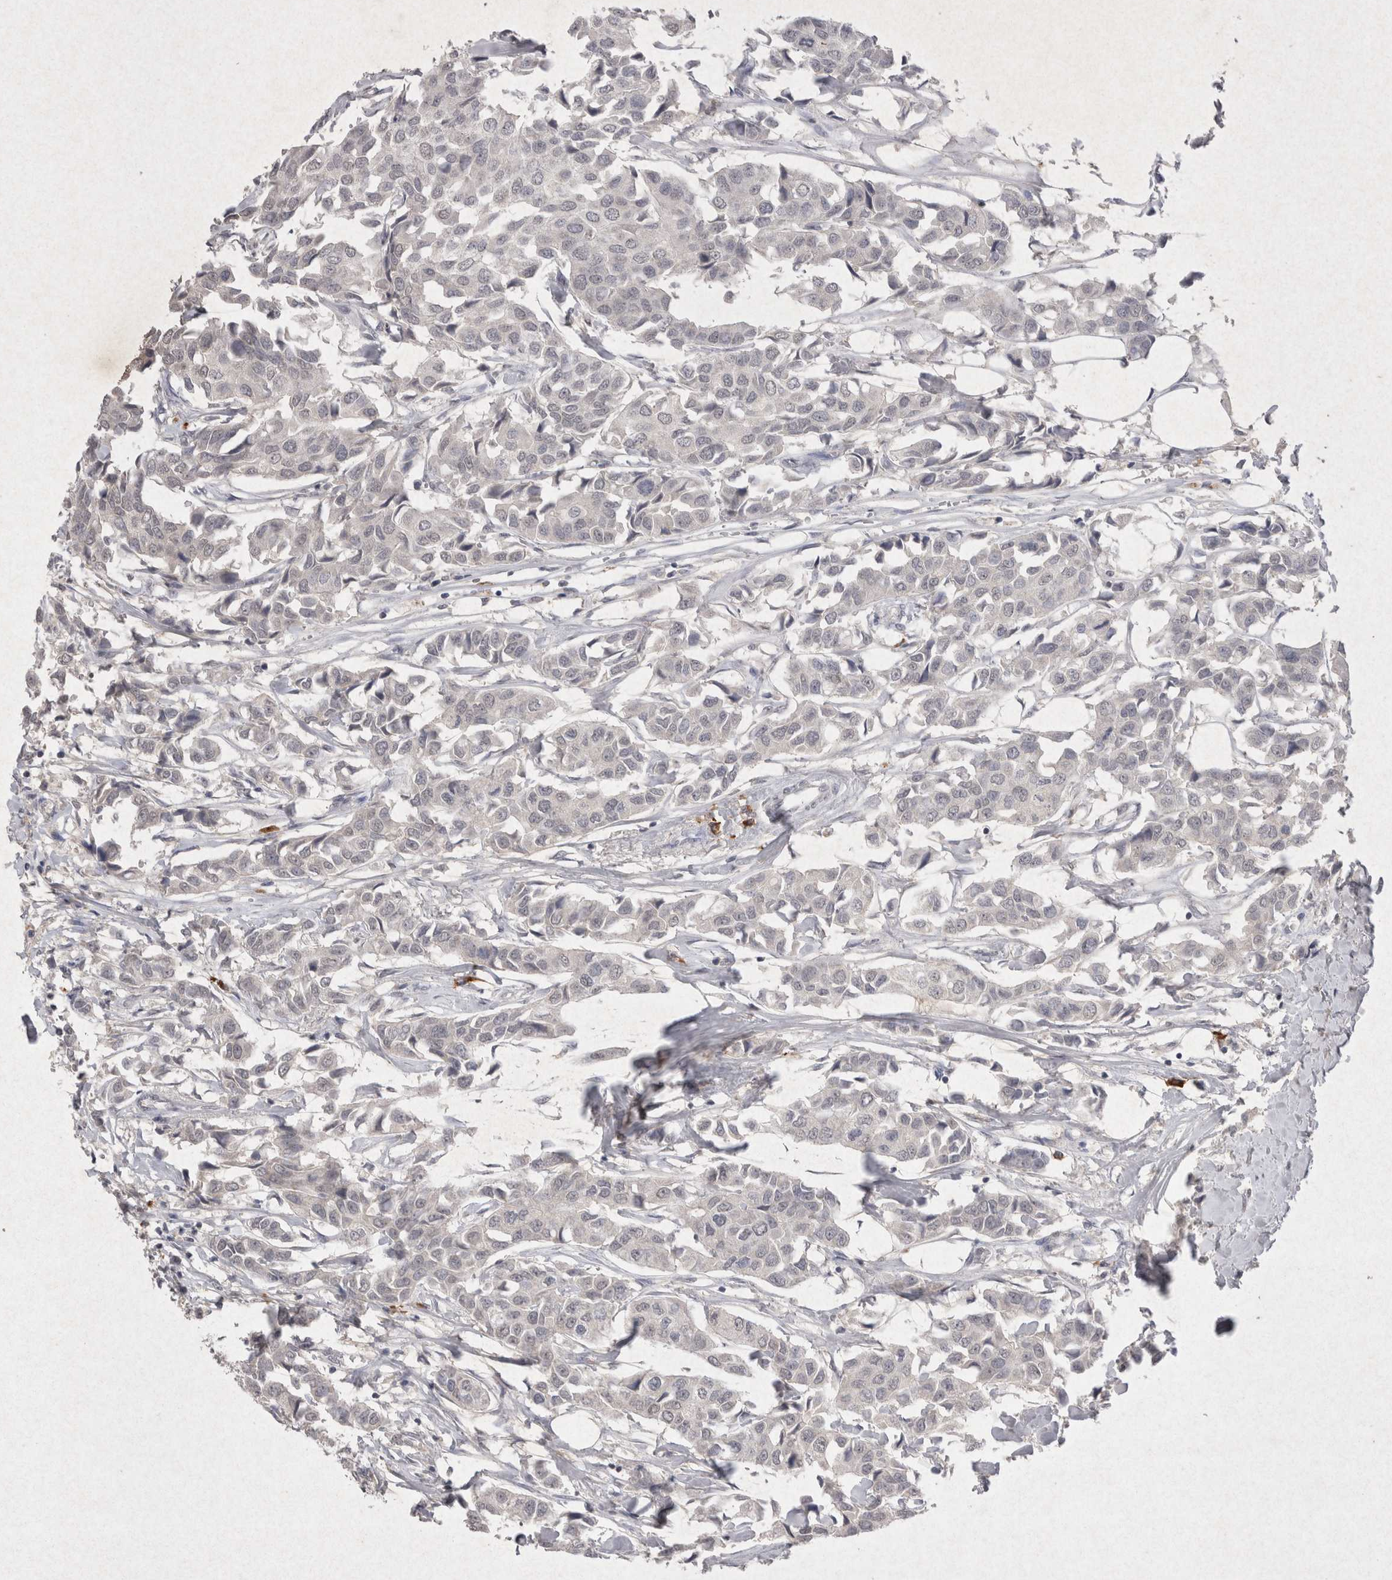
{"staining": {"intensity": "negative", "quantity": "none", "location": "none"}, "tissue": "breast cancer", "cell_type": "Tumor cells", "image_type": "cancer", "snomed": [{"axis": "morphology", "description": "Duct carcinoma"}, {"axis": "topography", "description": "Breast"}], "caption": "Tumor cells show no significant protein staining in breast cancer.", "gene": "LYVE1", "patient": {"sex": "female", "age": 80}}